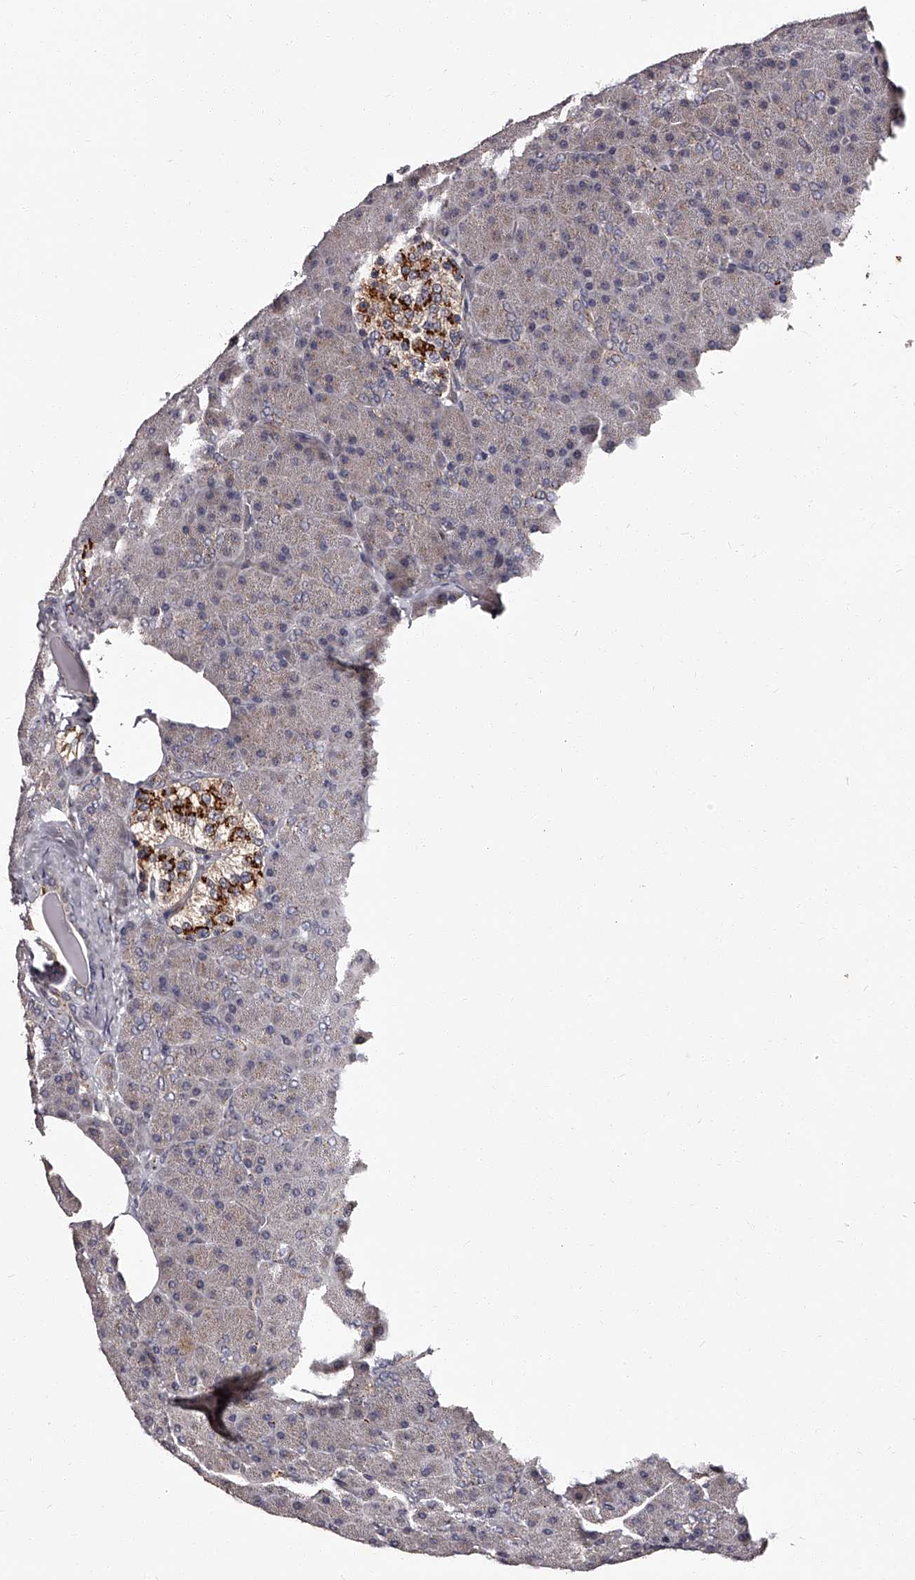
{"staining": {"intensity": "weak", "quantity": "25%-75%", "location": "cytoplasmic/membranous"}, "tissue": "pancreas", "cell_type": "Exocrine glandular cells", "image_type": "normal", "snomed": [{"axis": "morphology", "description": "Normal tissue, NOS"}, {"axis": "topography", "description": "Pancreas"}], "caption": "Benign pancreas was stained to show a protein in brown. There is low levels of weak cytoplasmic/membranous staining in approximately 25%-75% of exocrine glandular cells. Using DAB (brown) and hematoxylin (blue) stains, captured at high magnification using brightfield microscopy.", "gene": "RSC1A1", "patient": {"sex": "female", "age": 35}}